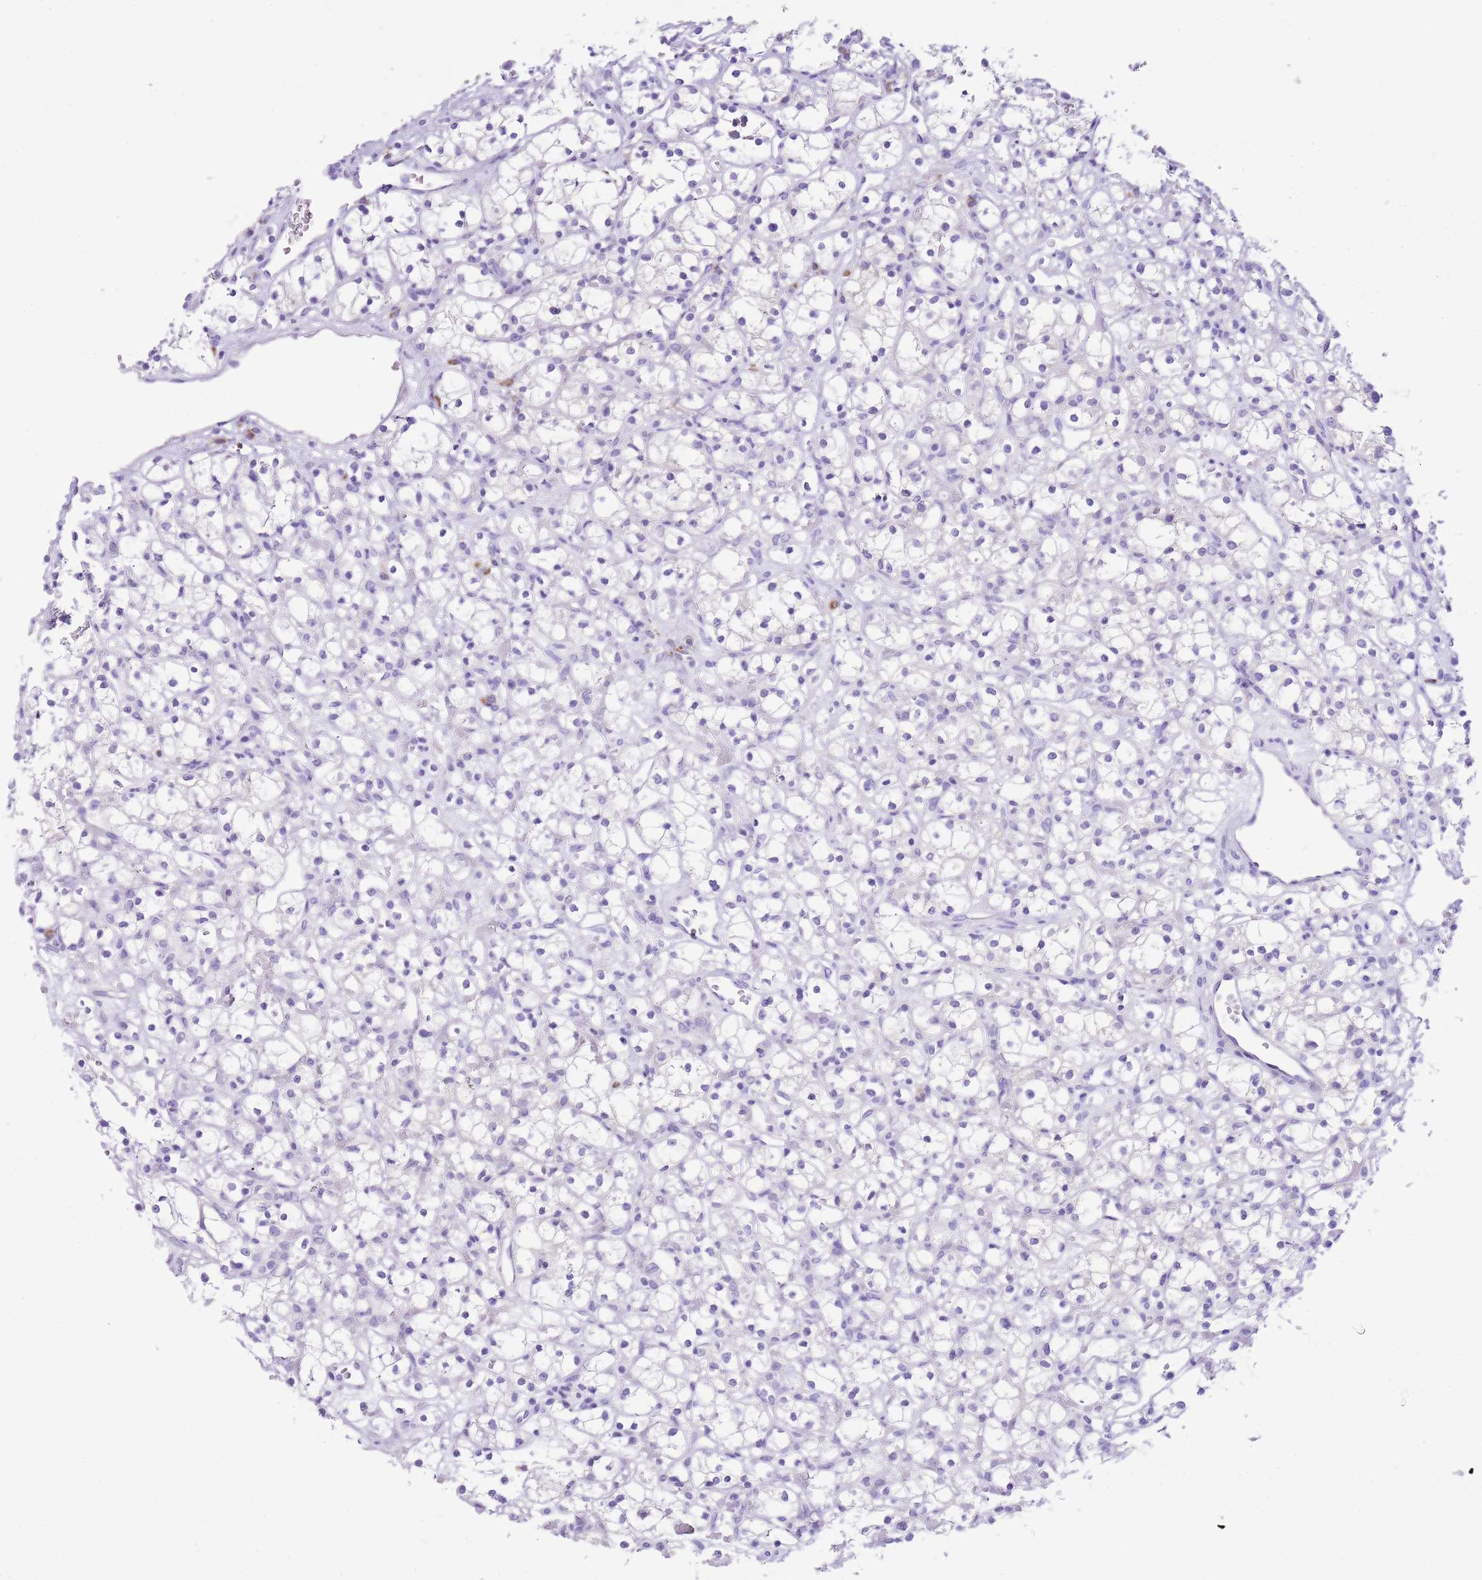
{"staining": {"intensity": "negative", "quantity": "none", "location": "none"}, "tissue": "renal cancer", "cell_type": "Tumor cells", "image_type": "cancer", "snomed": [{"axis": "morphology", "description": "Adenocarcinoma, NOS"}, {"axis": "topography", "description": "Kidney"}], "caption": "Image shows no significant protein positivity in tumor cells of renal cancer (adenocarcinoma). Nuclei are stained in blue.", "gene": "AAR2", "patient": {"sex": "female", "age": 59}}